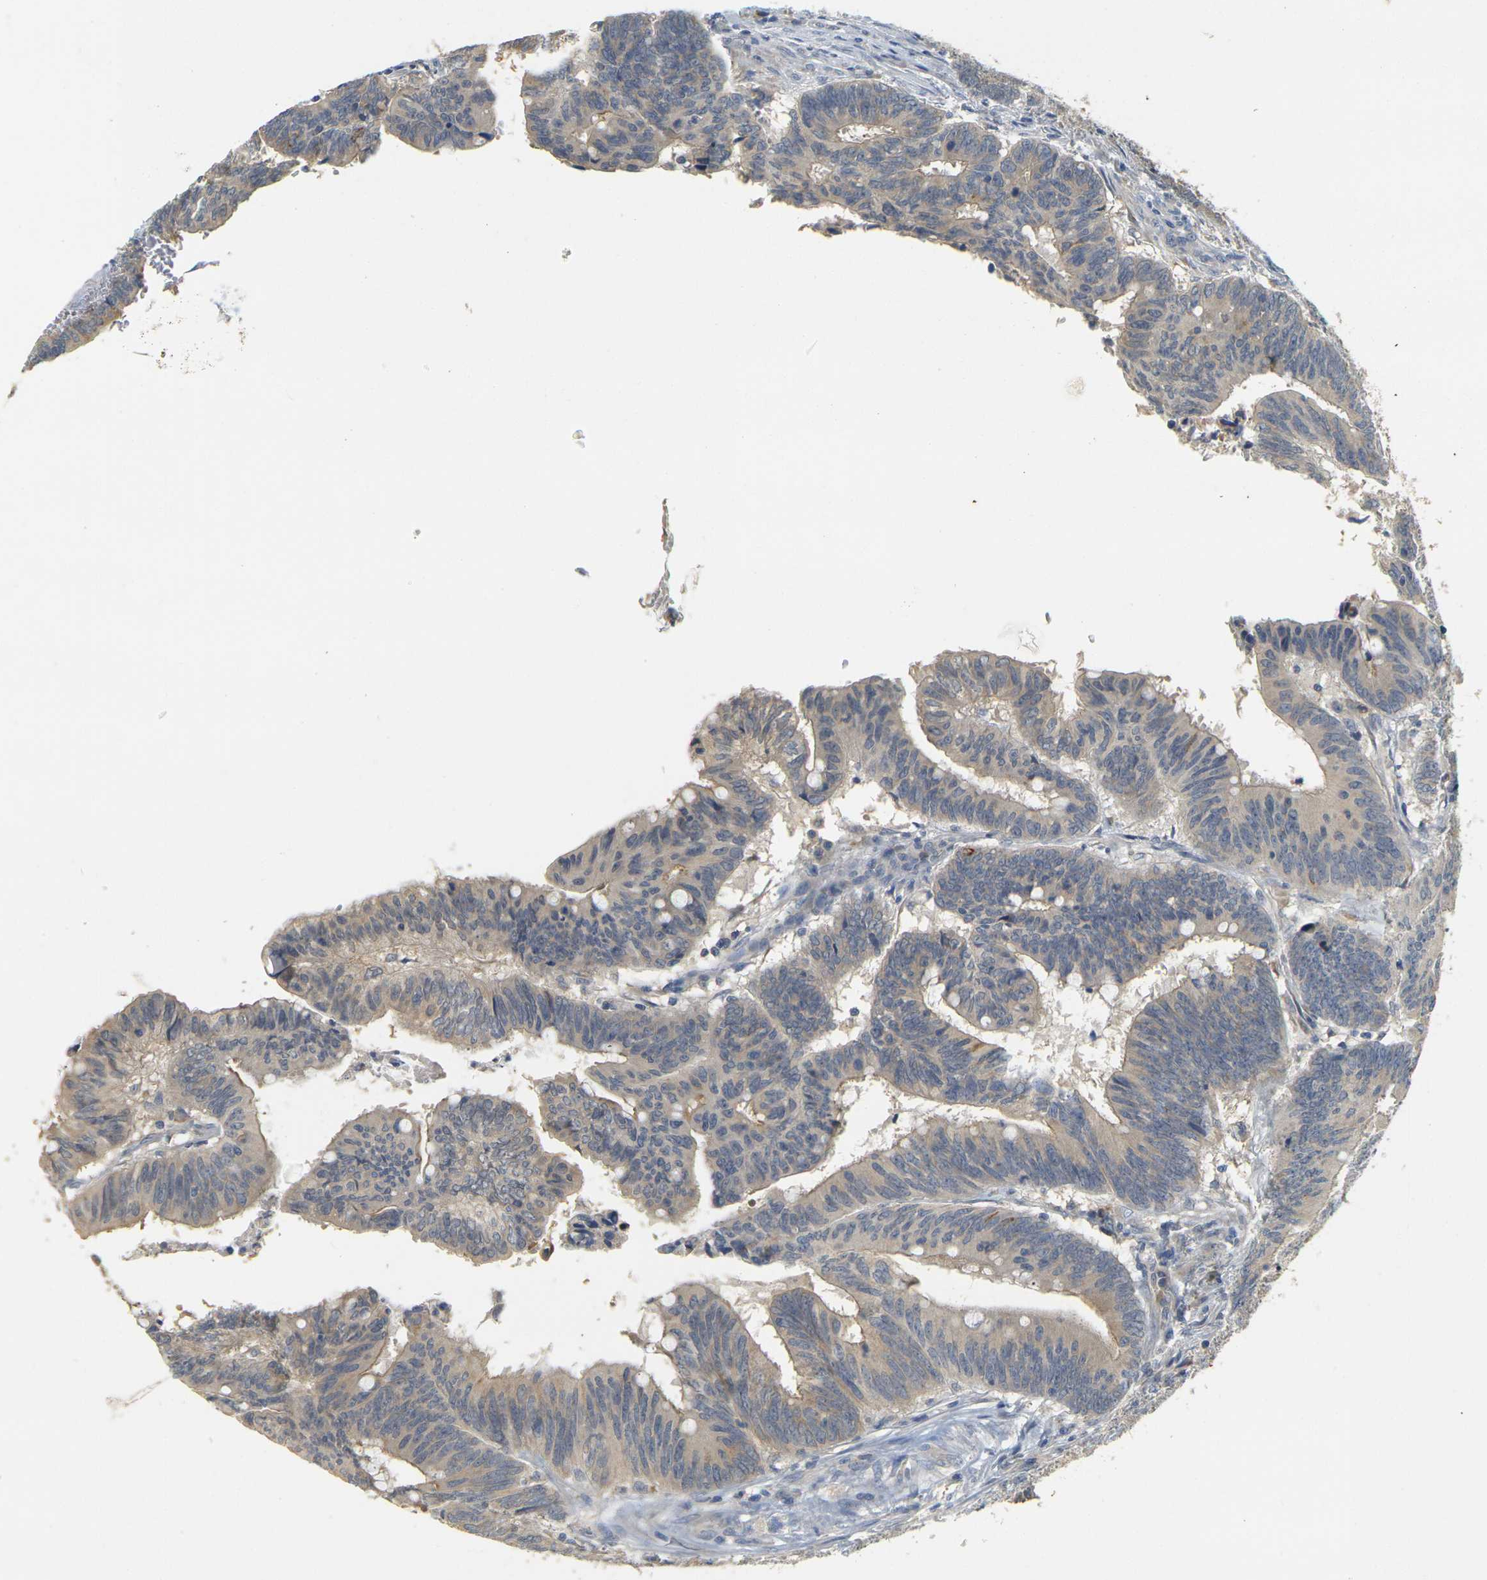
{"staining": {"intensity": "weak", "quantity": ">75%", "location": "cytoplasmic/membranous"}, "tissue": "colorectal cancer", "cell_type": "Tumor cells", "image_type": "cancer", "snomed": [{"axis": "morphology", "description": "Adenocarcinoma, NOS"}, {"axis": "topography", "description": "Colon"}], "caption": "High-power microscopy captured an immunohistochemistry image of colorectal cancer, revealing weak cytoplasmic/membranous expression in approximately >75% of tumor cells. (brown staining indicates protein expression, while blue staining denotes nuclei).", "gene": "GDAP1", "patient": {"sex": "male", "age": 45}}